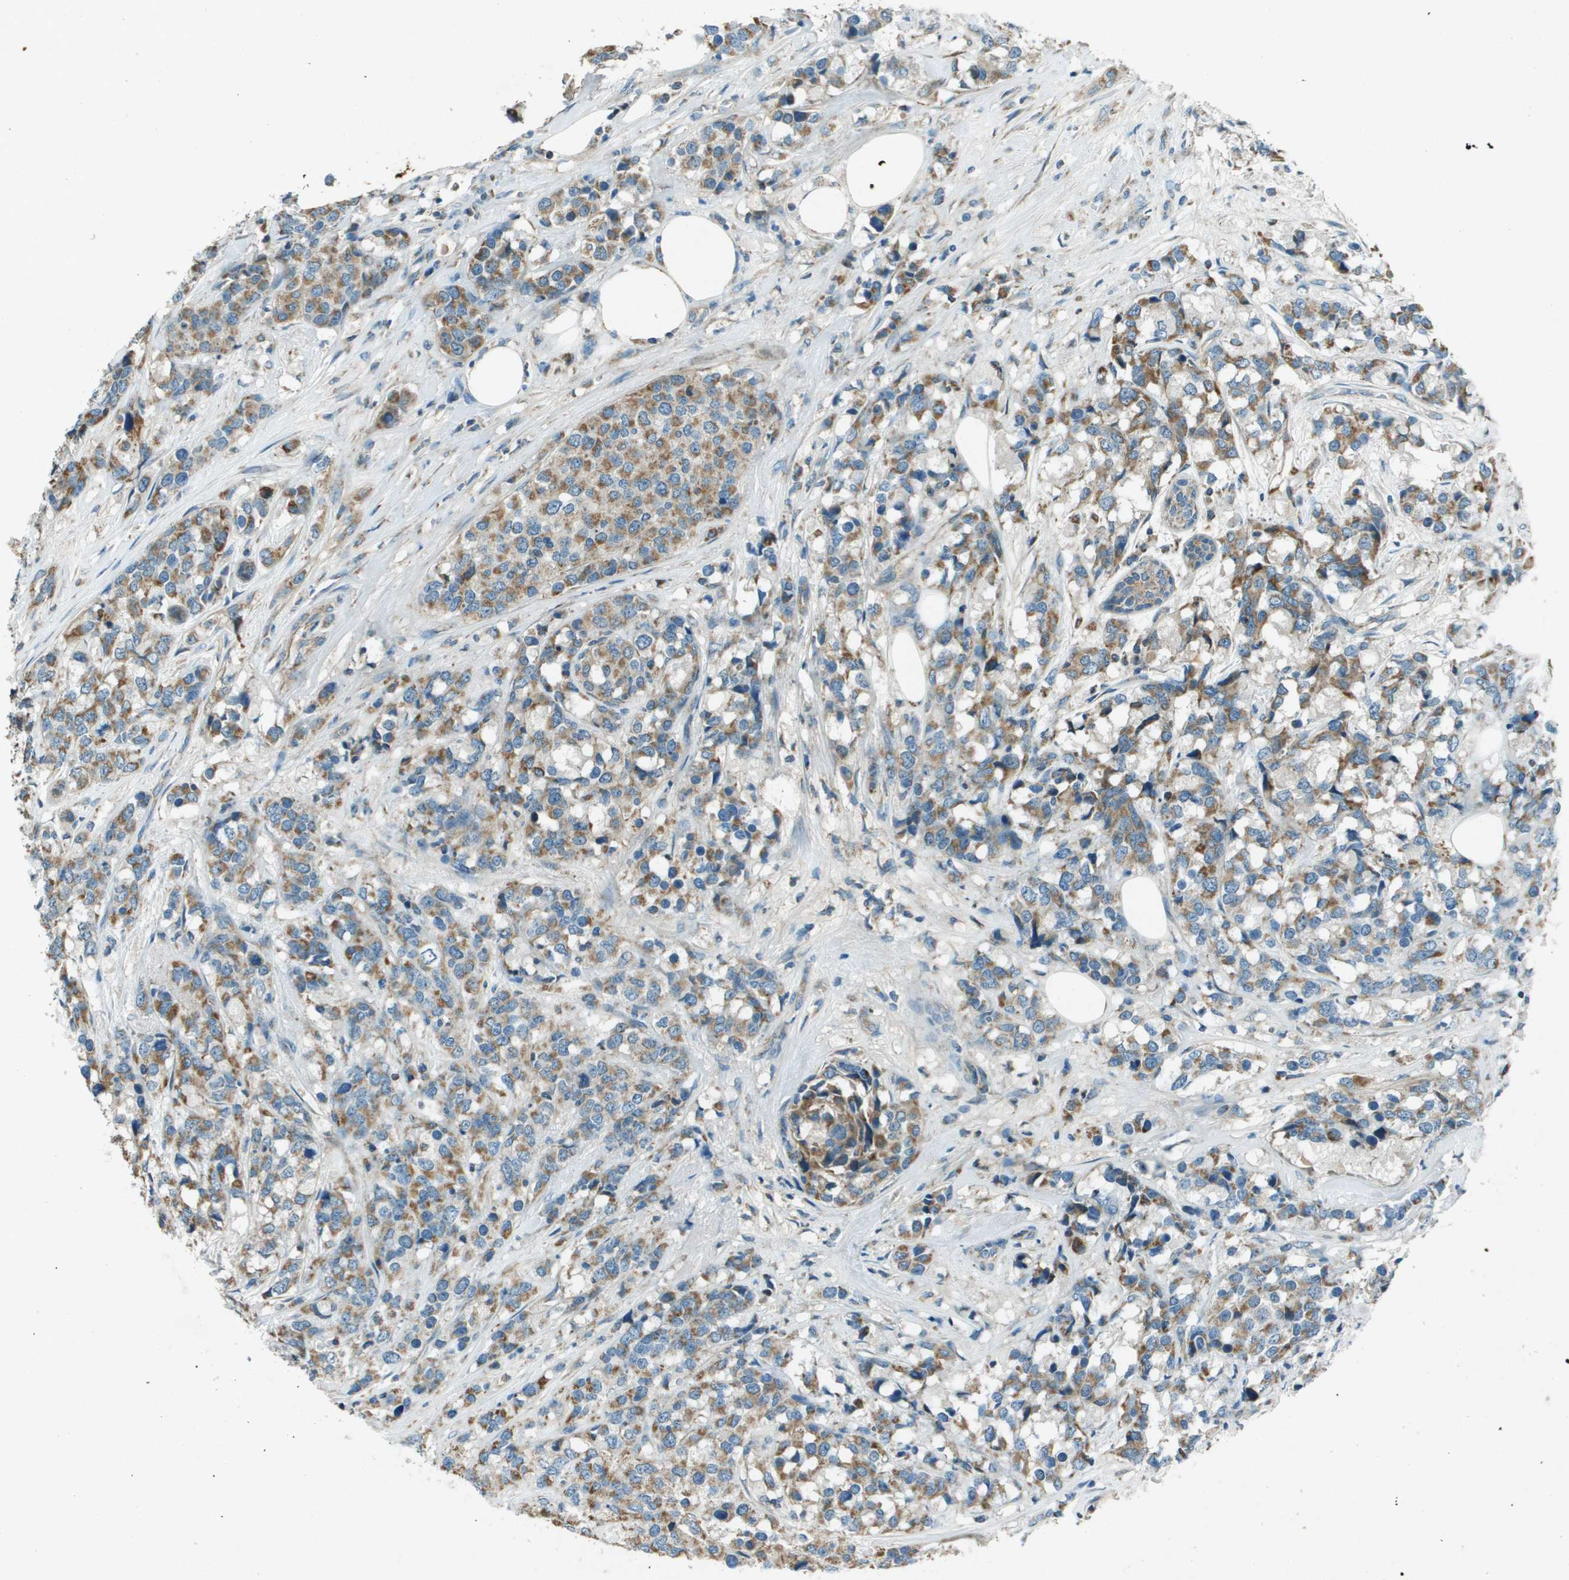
{"staining": {"intensity": "moderate", "quantity": ">75%", "location": "cytoplasmic/membranous"}, "tissue": "breast cancer", "cell_type": "Tumor cells", "image_type": "cancer", "snomed": [{"axis": "morphology", "description": "Lobular carcinoma"}, {"axis": "topography", "description": "Breast"}], "caption": "This is a histology image of immunohistochemistry staining of breast cancer (lobular carcinoma), which shows moderate staining in the cytoplasmic/membranous of tumor cells.", "gene": "MIGA1", "patient": {"sex": "female", "age": 59}}